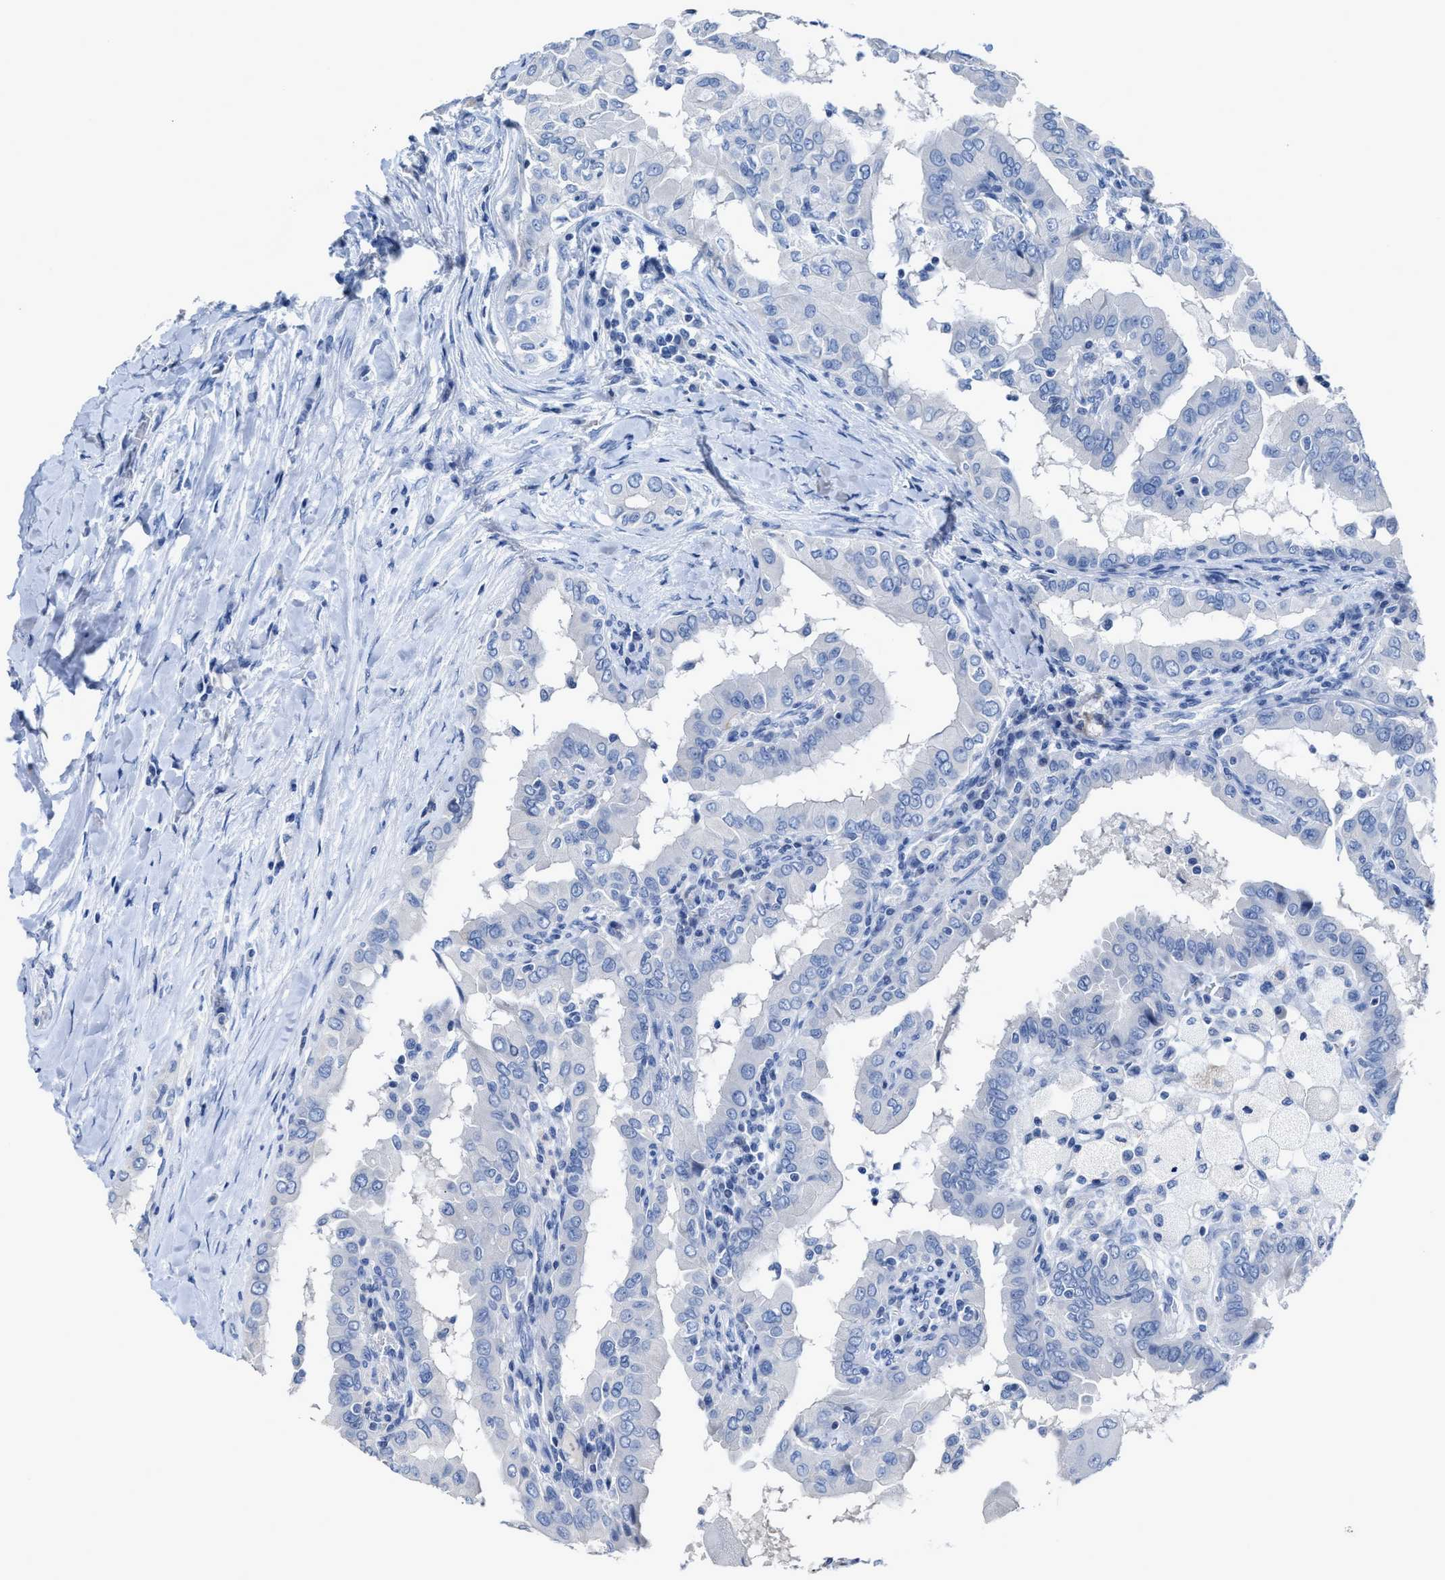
{"staining": {"intensity": "negative", "quantity": "none", "location": "none"}, "tissue": "thyroid cancer", "cell_type": "Tumor cells", "image_type": "cancer", "snomed": [{"axis": "morphology", "description": "Papillary adenocarcinoma, NOS"}, {"axis": "topography", "description": "Thyroid gland"}], "caption": "Photomicrograph shows no significant protein positivity in tumor cells of thyroid cancer.", "gene": "CEACAM5", "patient": {"sex": "male", "age": 33}}